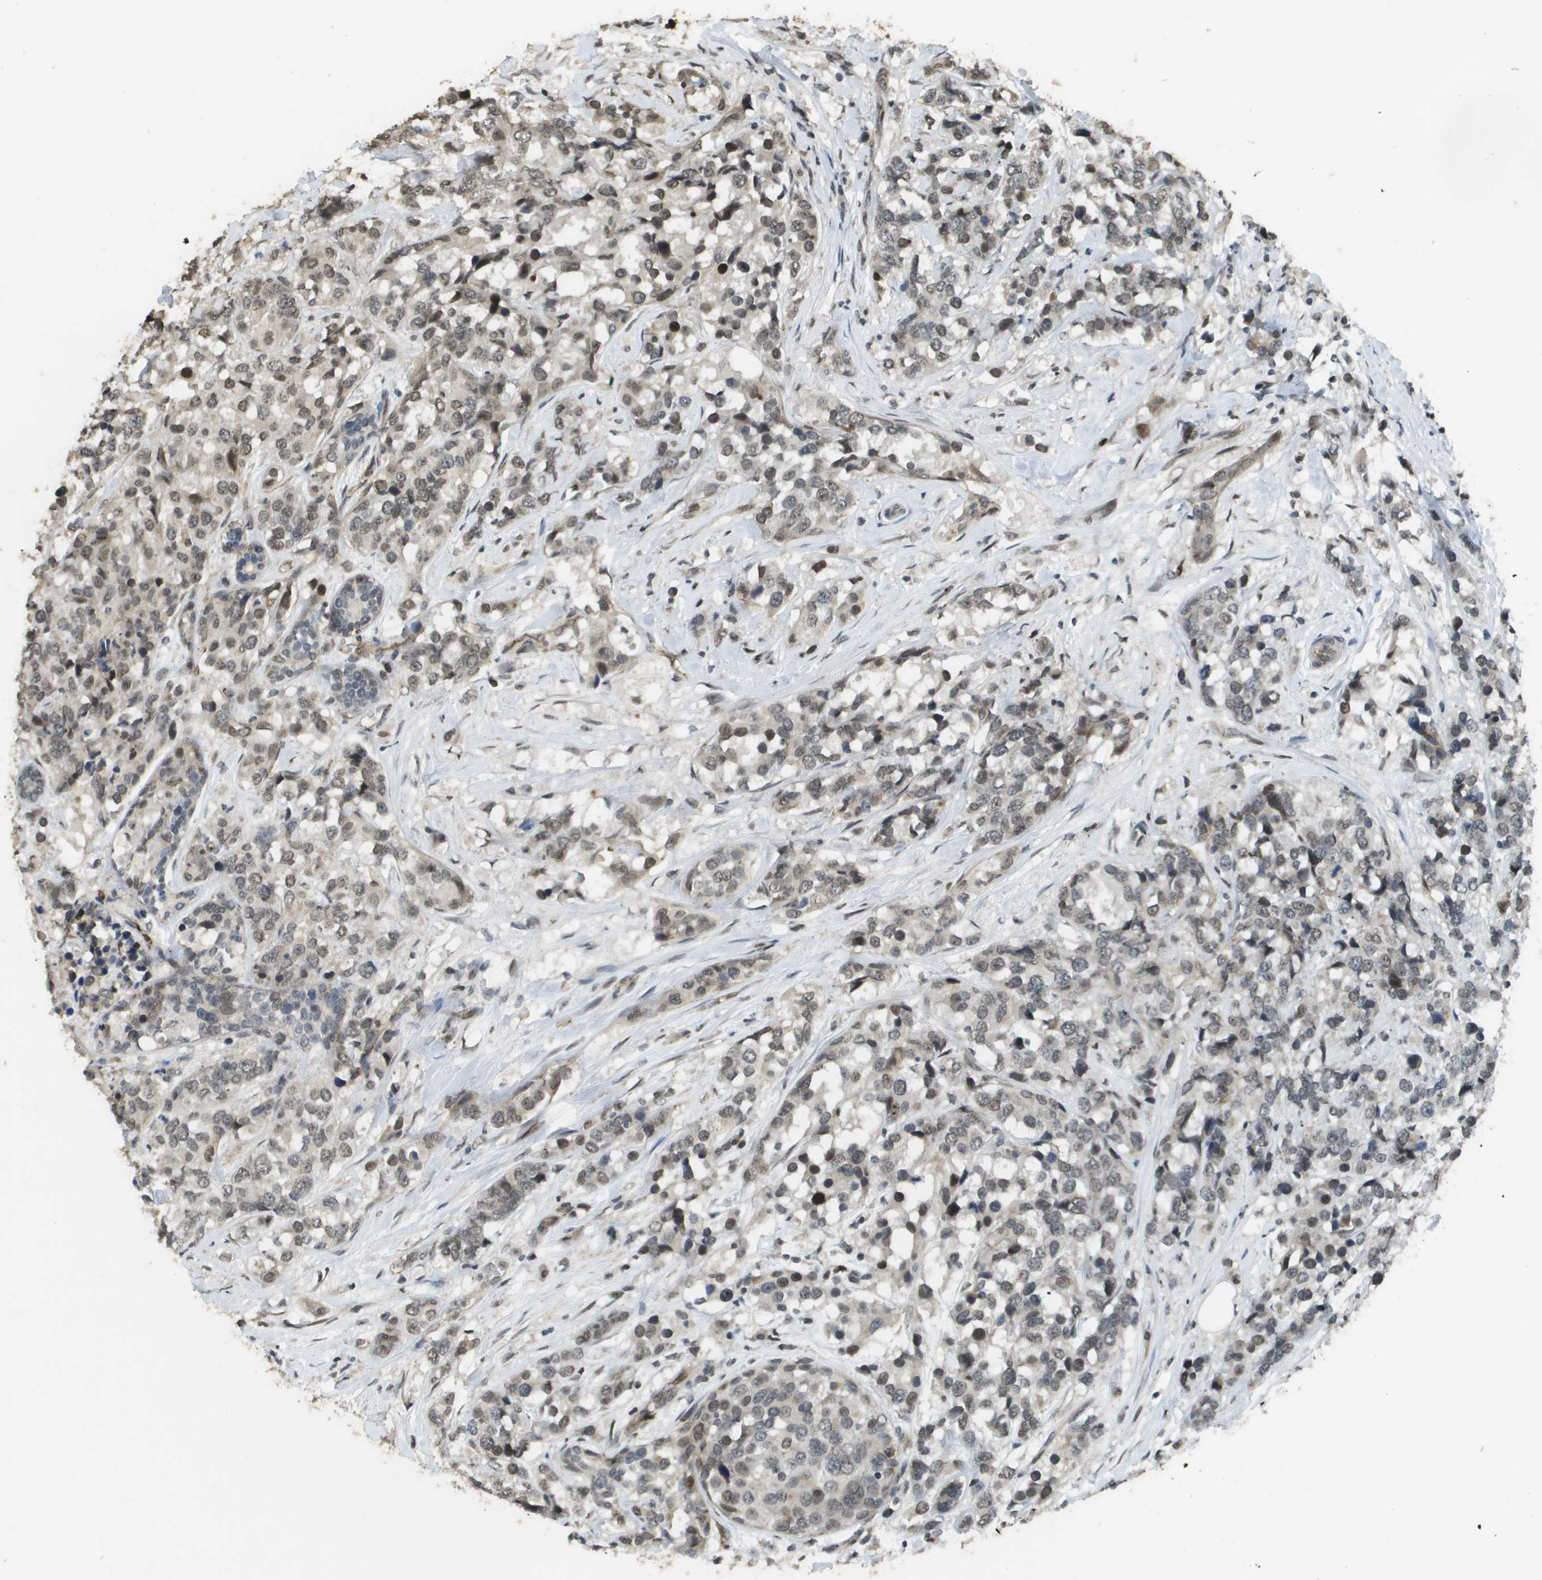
{"staining": {"intensity": "weak", "quantity": ">75%", "location": "cytoplasmic/membranous,nuclear"}, "tissue": "breast cancer", "cell_type": "Tumor cells", "image_type": "cancer", "snomed": [{"axis": "morphology", "description": "Lobular carcinoma"}, {"axis": "topography", "description": "Breast"}], "caption": "A brown stain highlights weak cytoplasmic/membranous and nuclear expression of a protein in lobular carcinoma (breast) tumor cells.", "gene": "KAT5", "patient": {"sex": "female", "age": 59}}